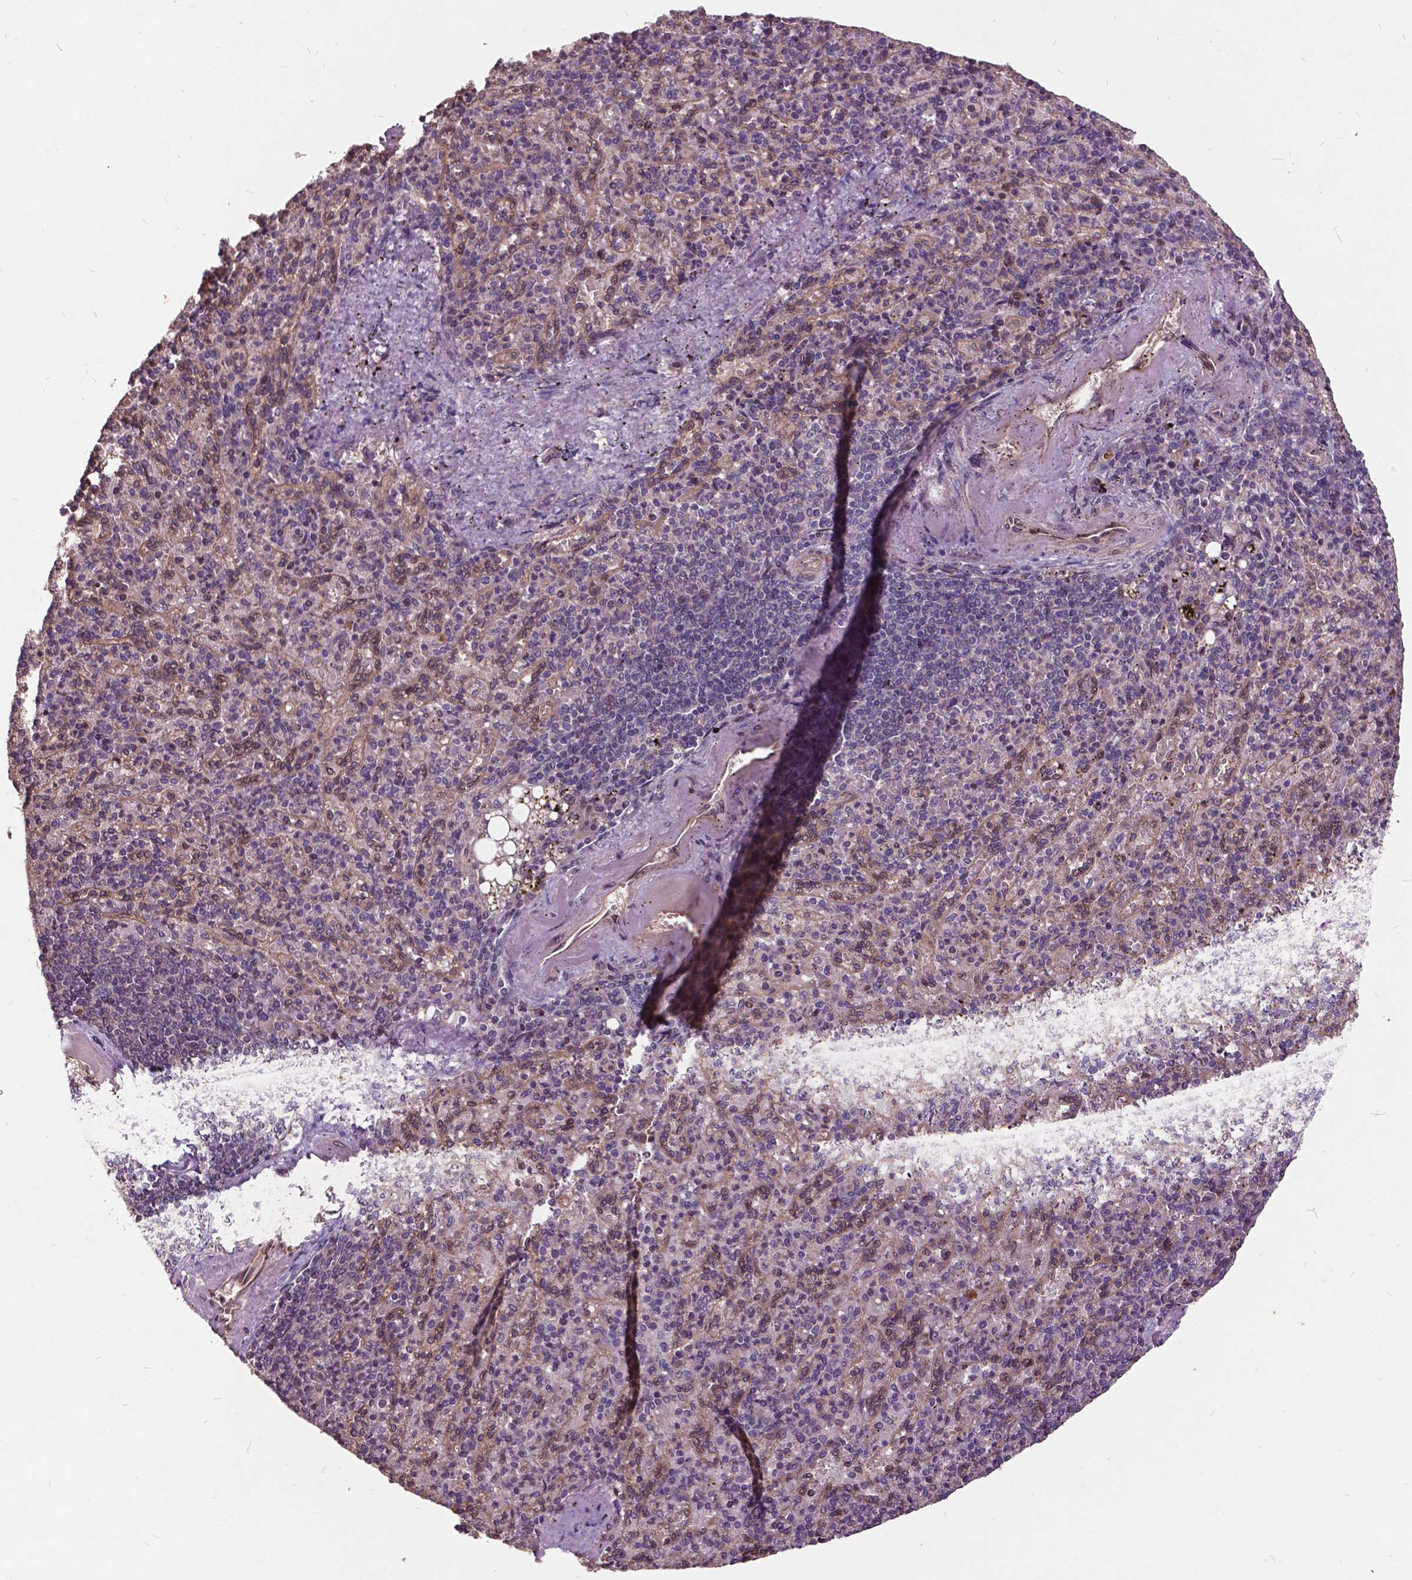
{"staining": {"intensity": "negative", "quantity": "none", "location": "none"}, "tissue": "spleen", "cell_type": "Cells in red pulp", "image_type": "normal", "snomed": [{"axis": "morphology", "description": "Normal tissue, NOS"}, {"axis": "topography", "description": "Spleen"}], "caption": "Histopathology image shows no protein expression in cells in red pulp of normal spleen. (Brightfield microscopy of DAB immunohistochemistry (IHC) at high magnification).", "gene": "AP1S3", "patient": {"sex": "female", "age": 74}}